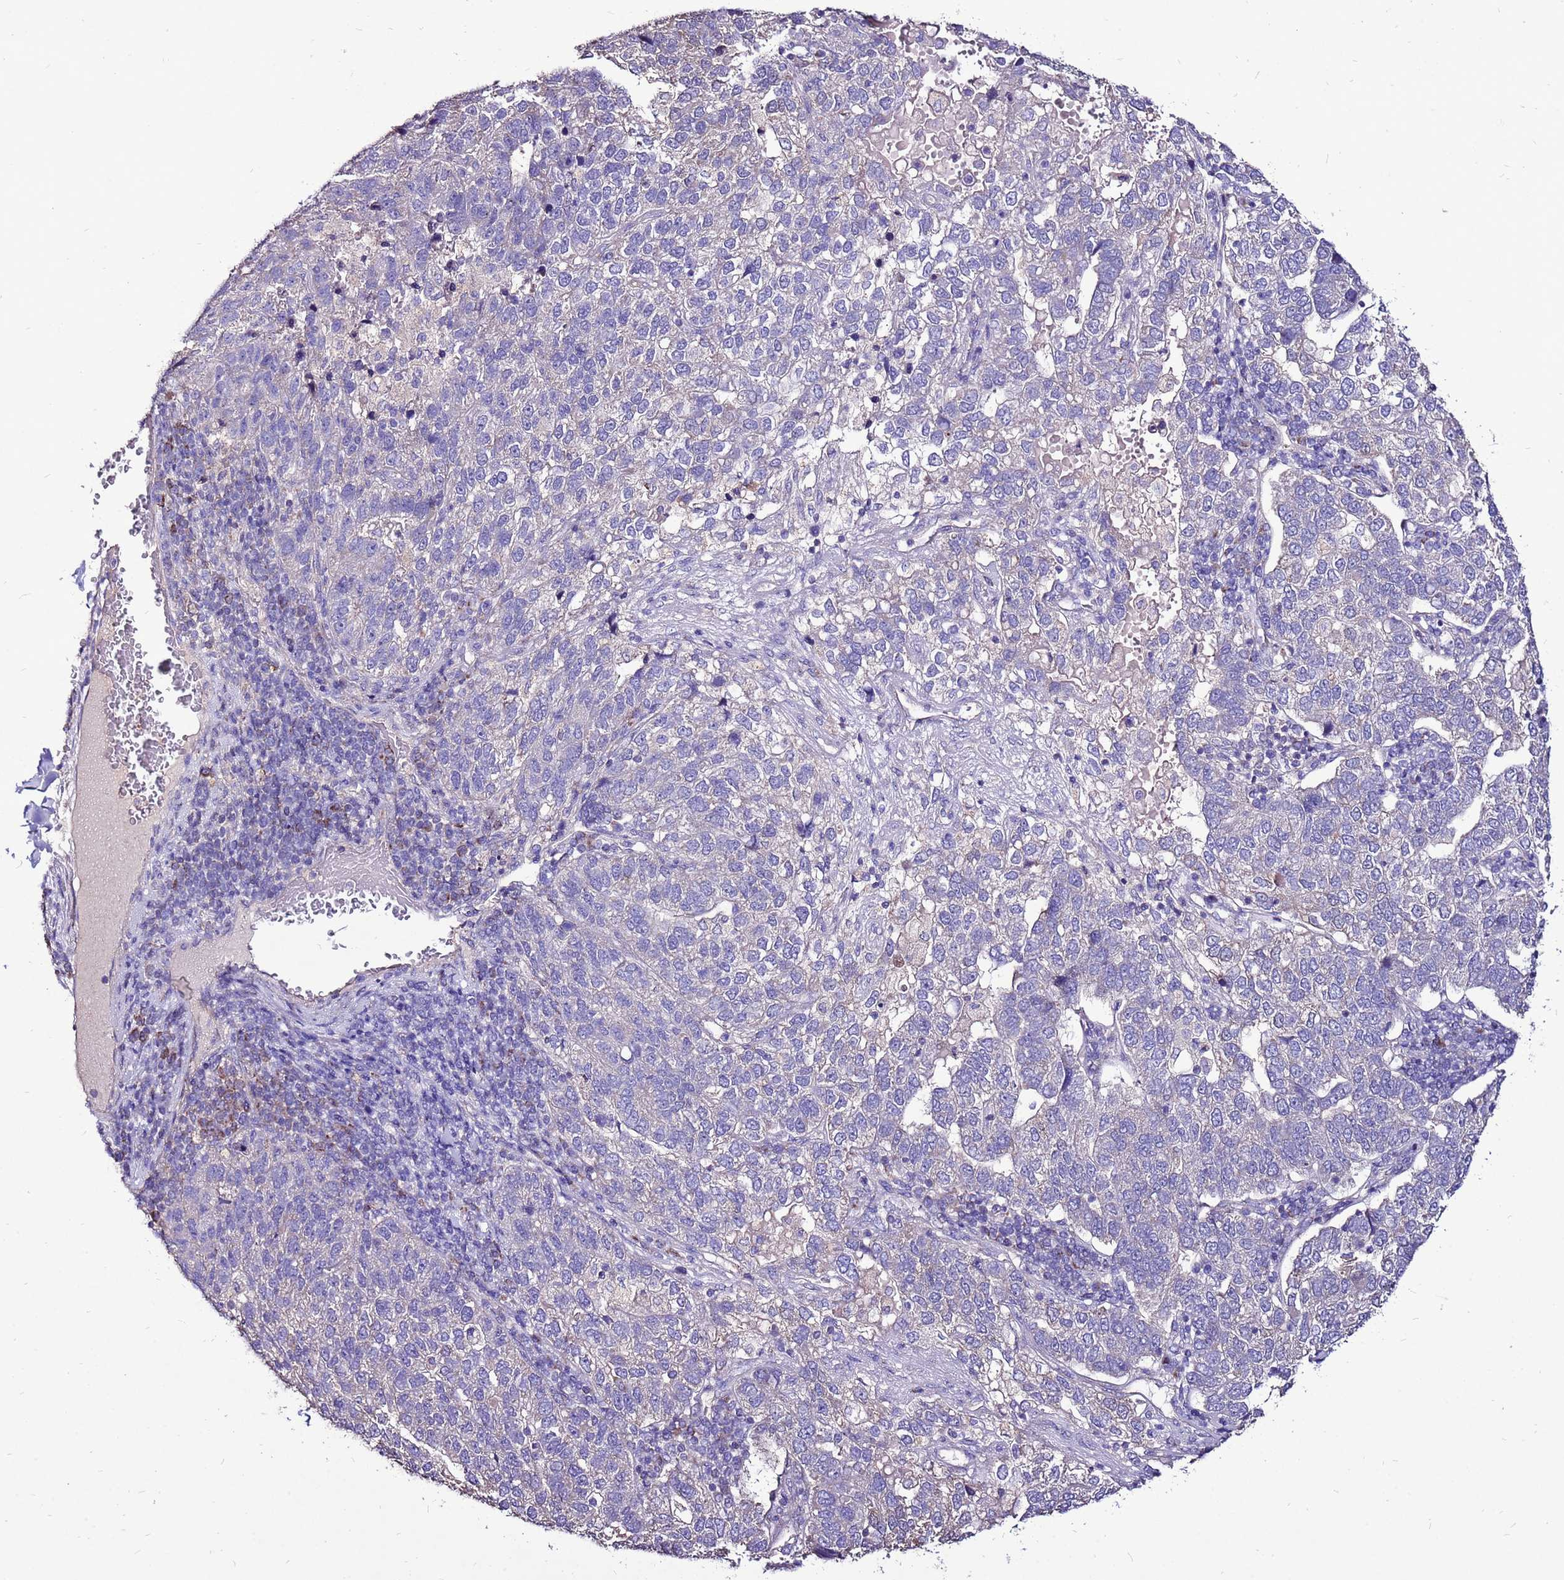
{"staining": {"intensity": "negative", "quantity": "none", "location": "none"}, "tissue": "pancreatic cancer", "cell_type": "Tumor cells", "image_type": "cancer", "snomed": [{"axis": "morphology", "description": "Adenocarcinoma, NOS"}, {"axis": "topography", "description": "Pancreas"}], "caption": "A high-resolution micrograph shows immunohistochemistry (IHC) staining of pancreatic adenocarcinoma, which reveals no significant expression in tumor cells.", "gene": "TMEM106C", "patient": {"sex": "female", "age": 61}}